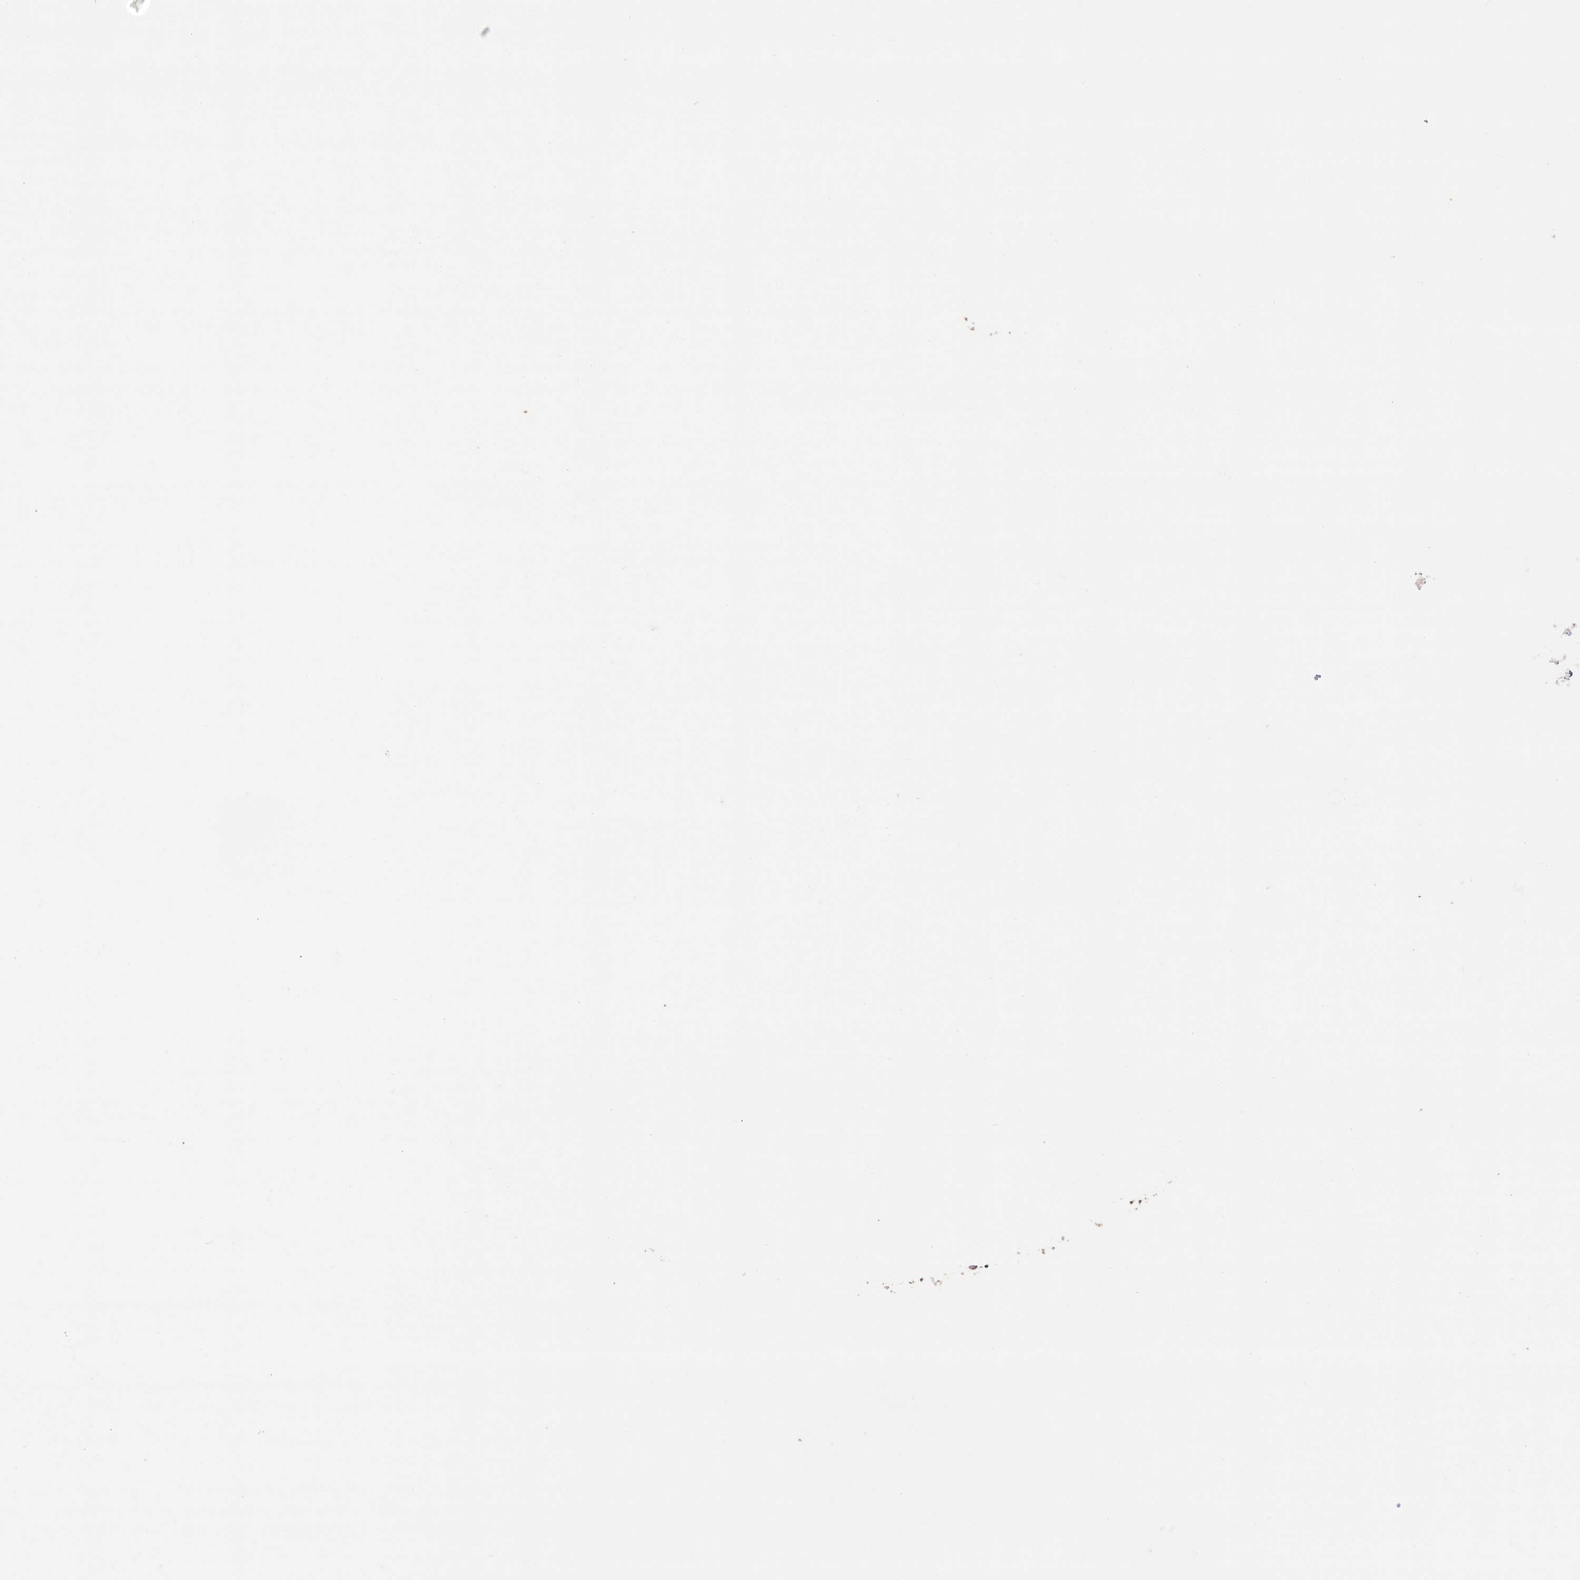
{"staining": {"intensity": "moderate", "quantity": ">75%", "location": "cytoplasmic/membranous"}, "tissue": "parathyroid gland", "cell_type": "Glandular cells", "image_type": "normal", "snomed": [{"axis": "morphology", "description": "Normal tissue, NOS"}, {"axis": "topography", "description": "Parathyroid gland"}], "caption": "DAB immunohistochemical staining of benign human parathyroid gland reveals moderate cytoplasmic/membranous protein staining in about >75% of glandular cells. (DAB (3,3'-diaminobenzidine) IHC, brown staining for protein, blue staining for nuclei).", "gene": "PRRC1", "patient": {"sex": "male", "age": 83}}